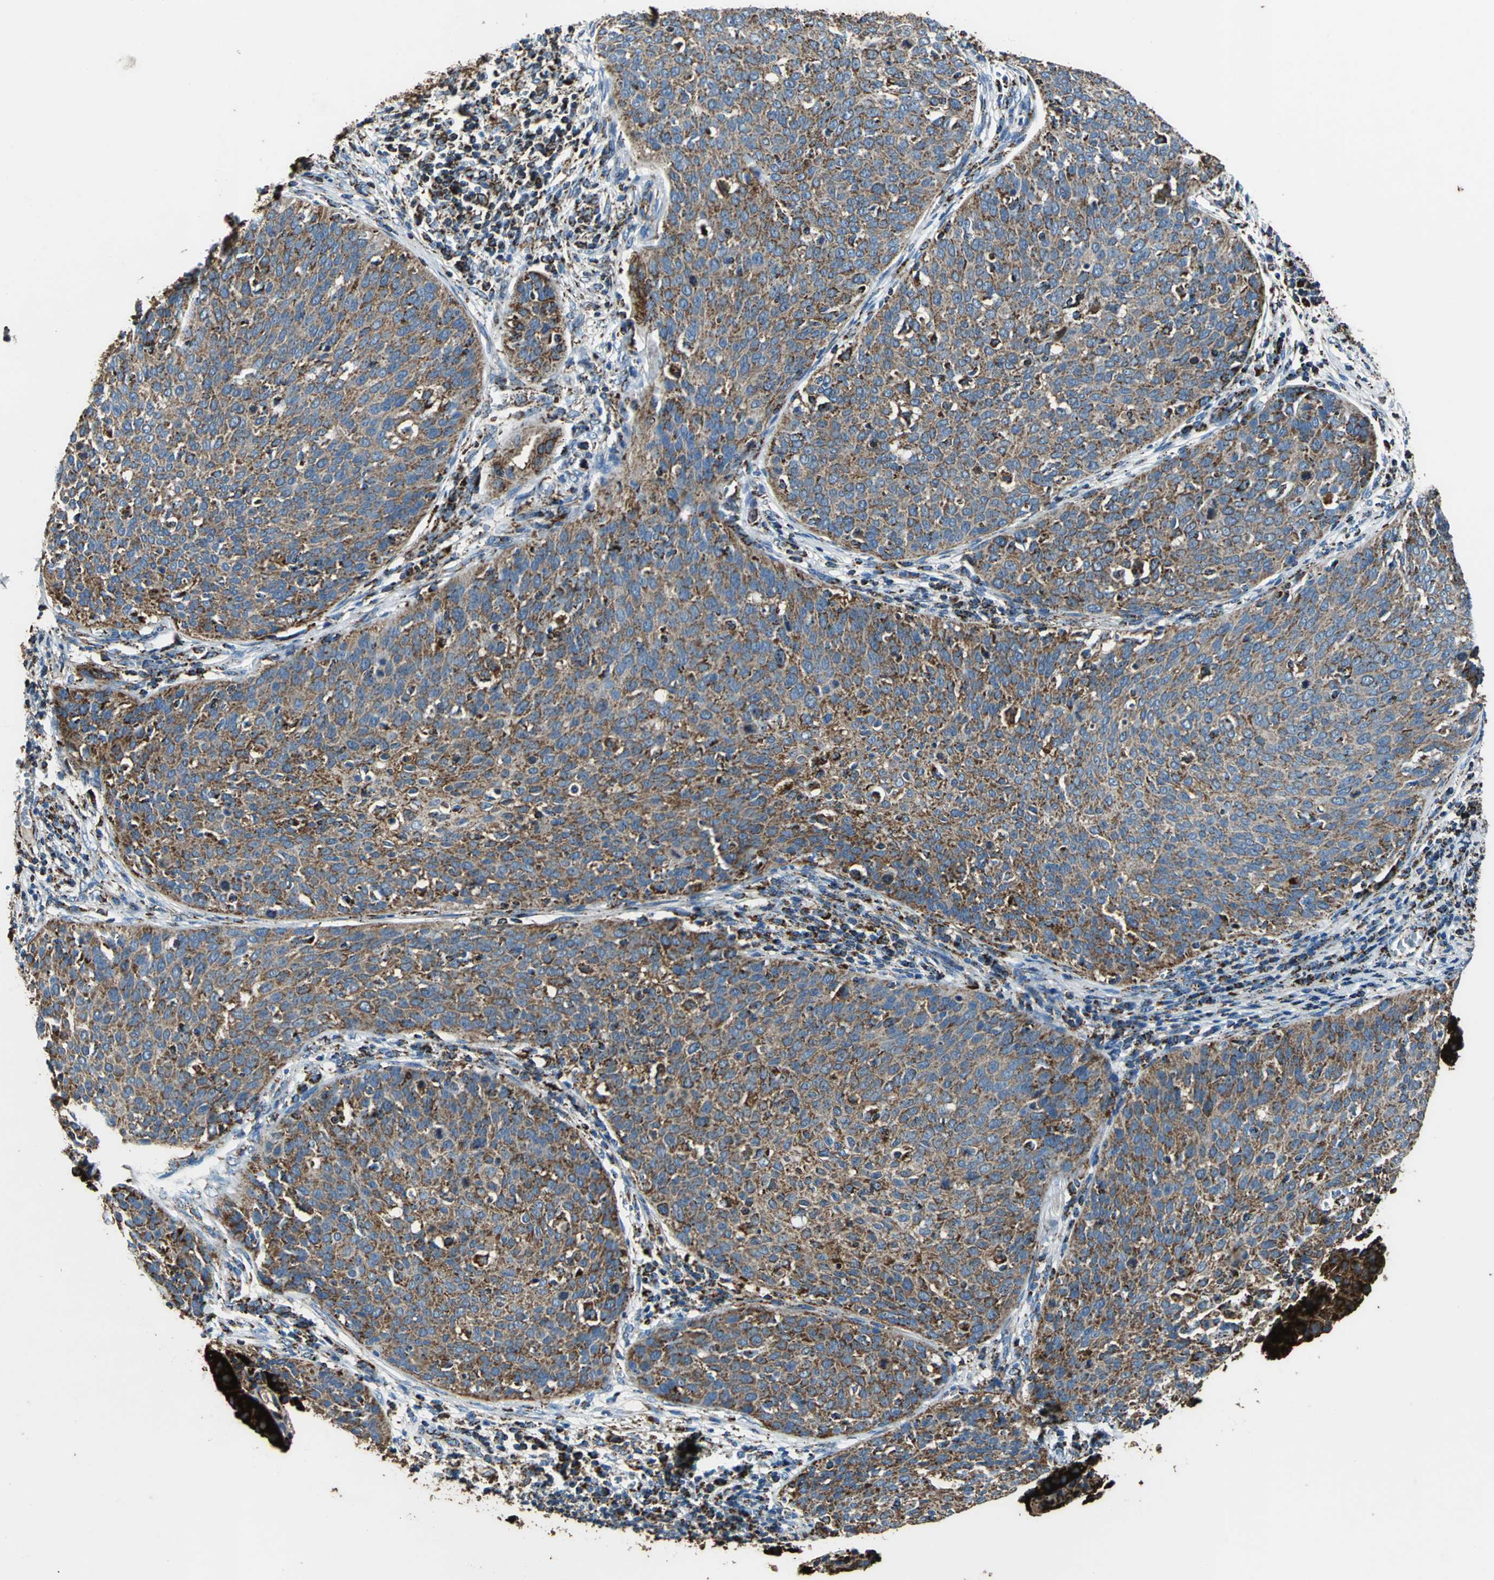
{"staining": {"intensity": "strong", "quantity": ">75%", "location": "cytoplasmic/membranous"}, "tissue": "cervical cancer", "cell_type": "Tumor cells", "image_type": "cancer", "snomed": [{"axis": "morphology", "description": "Squamous cell carcinoma, NOS"}, {"axis": "topography", "description": "Cervix"}], "caption": "Immunohistochemical staining of cervical cancer (squamous cell carcinoma) displays high levels of strong cytoplasmic/membranous positivity in approximately >75% of tumor cells.", "gene": "ECH1", "patient": {"sex": "female", "age": 38}}